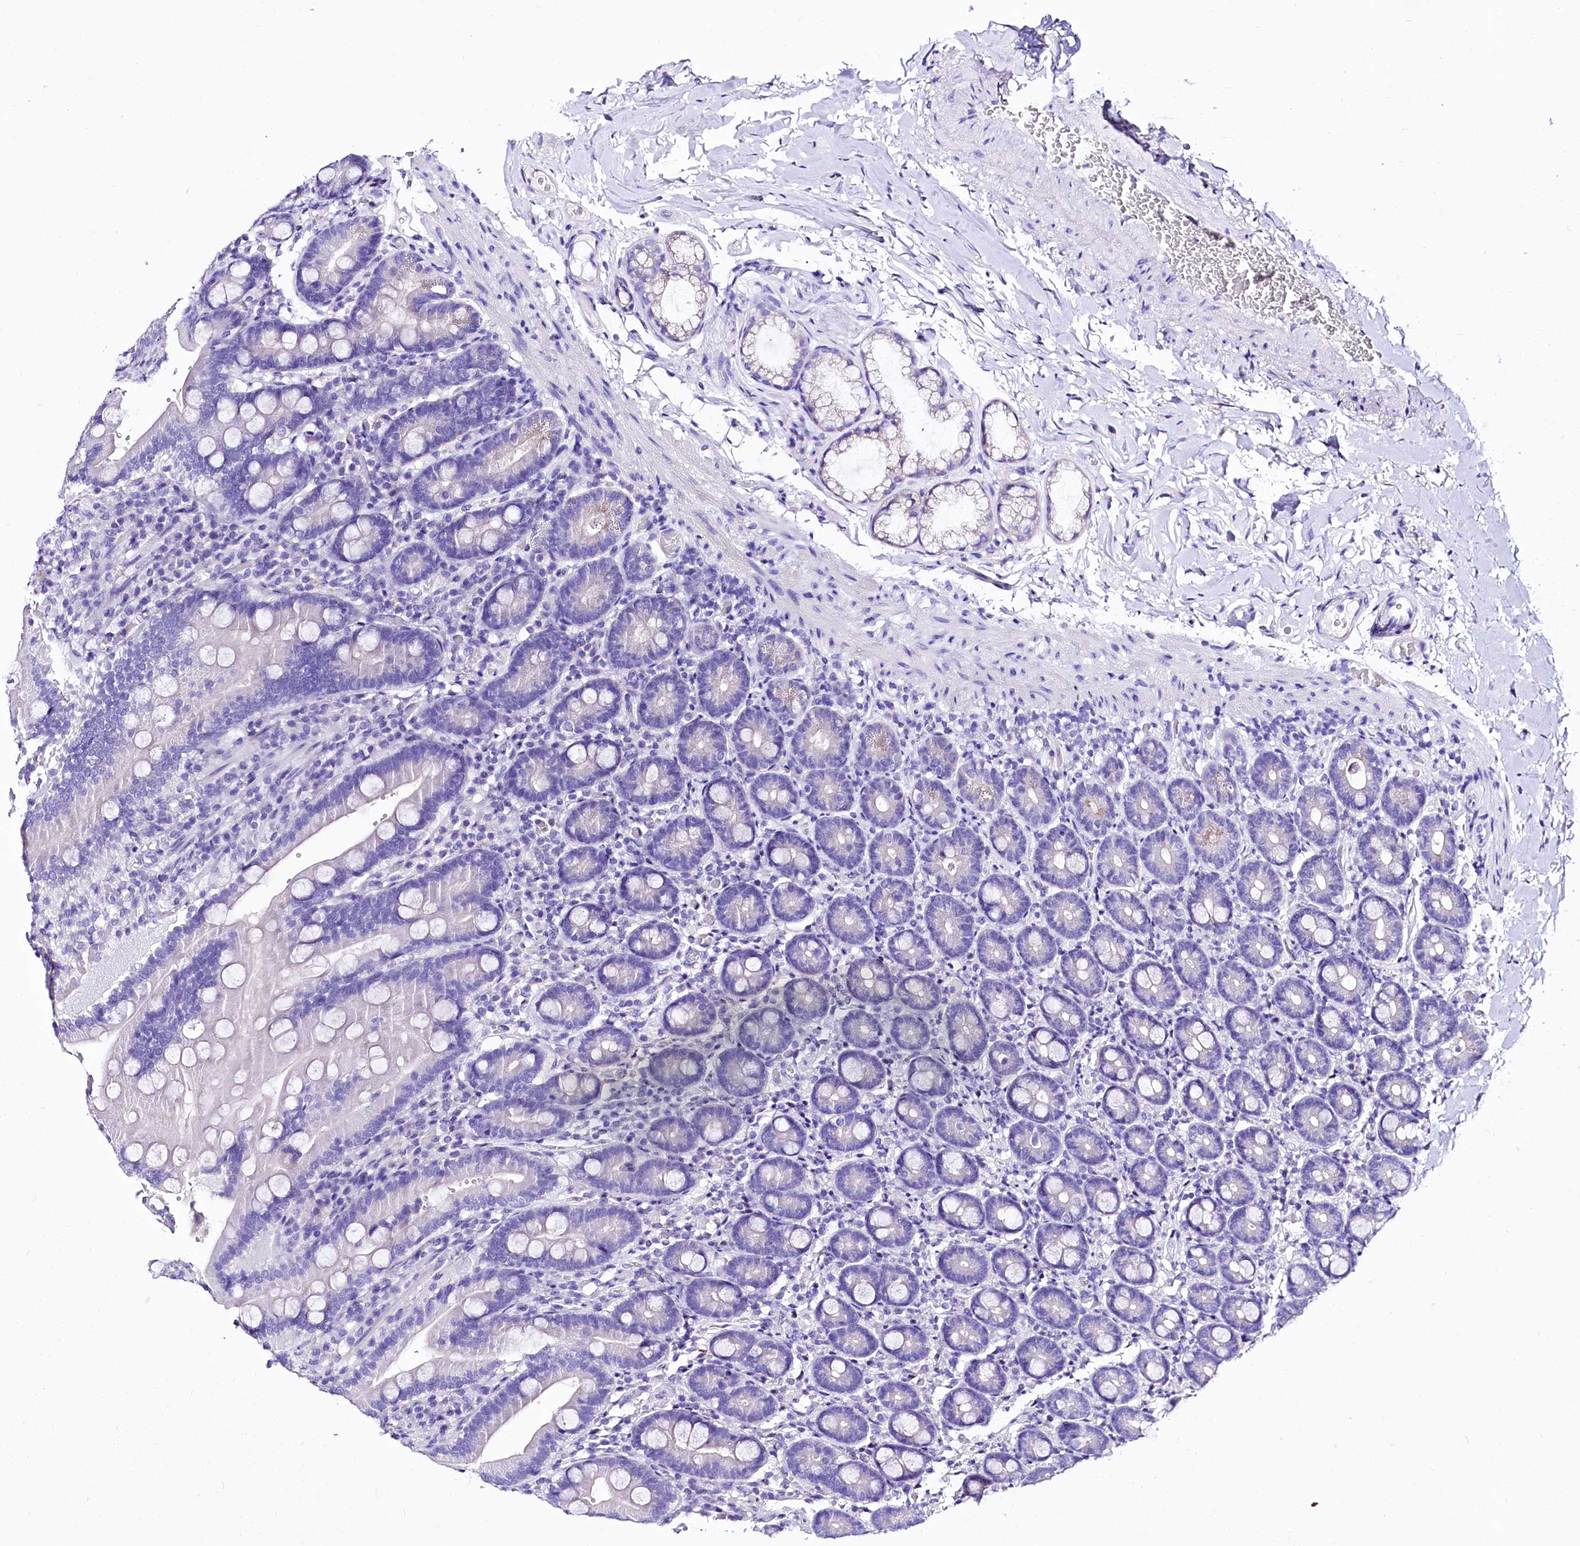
{"staining": {"intensity": "negative", "quantity": "none", "location": "none"}, "tissue": "duodenum", "cell_type": "Glandular cells", "image_type": "normal", "snomed": [{"axis": "morphology", "description": "Normal tissue, NOS"}, {"axis": "topography", "description": "Duodenum"}], "caption": "The immunohistochemistry photomicrograph has no significant expression in glandular cells of duodenum. (DAB immunohistochemistry visualized using brightfield microscopy, high magnification).", "gene": "A2ML1", "patient": {"sex": "female", "age": 62}}